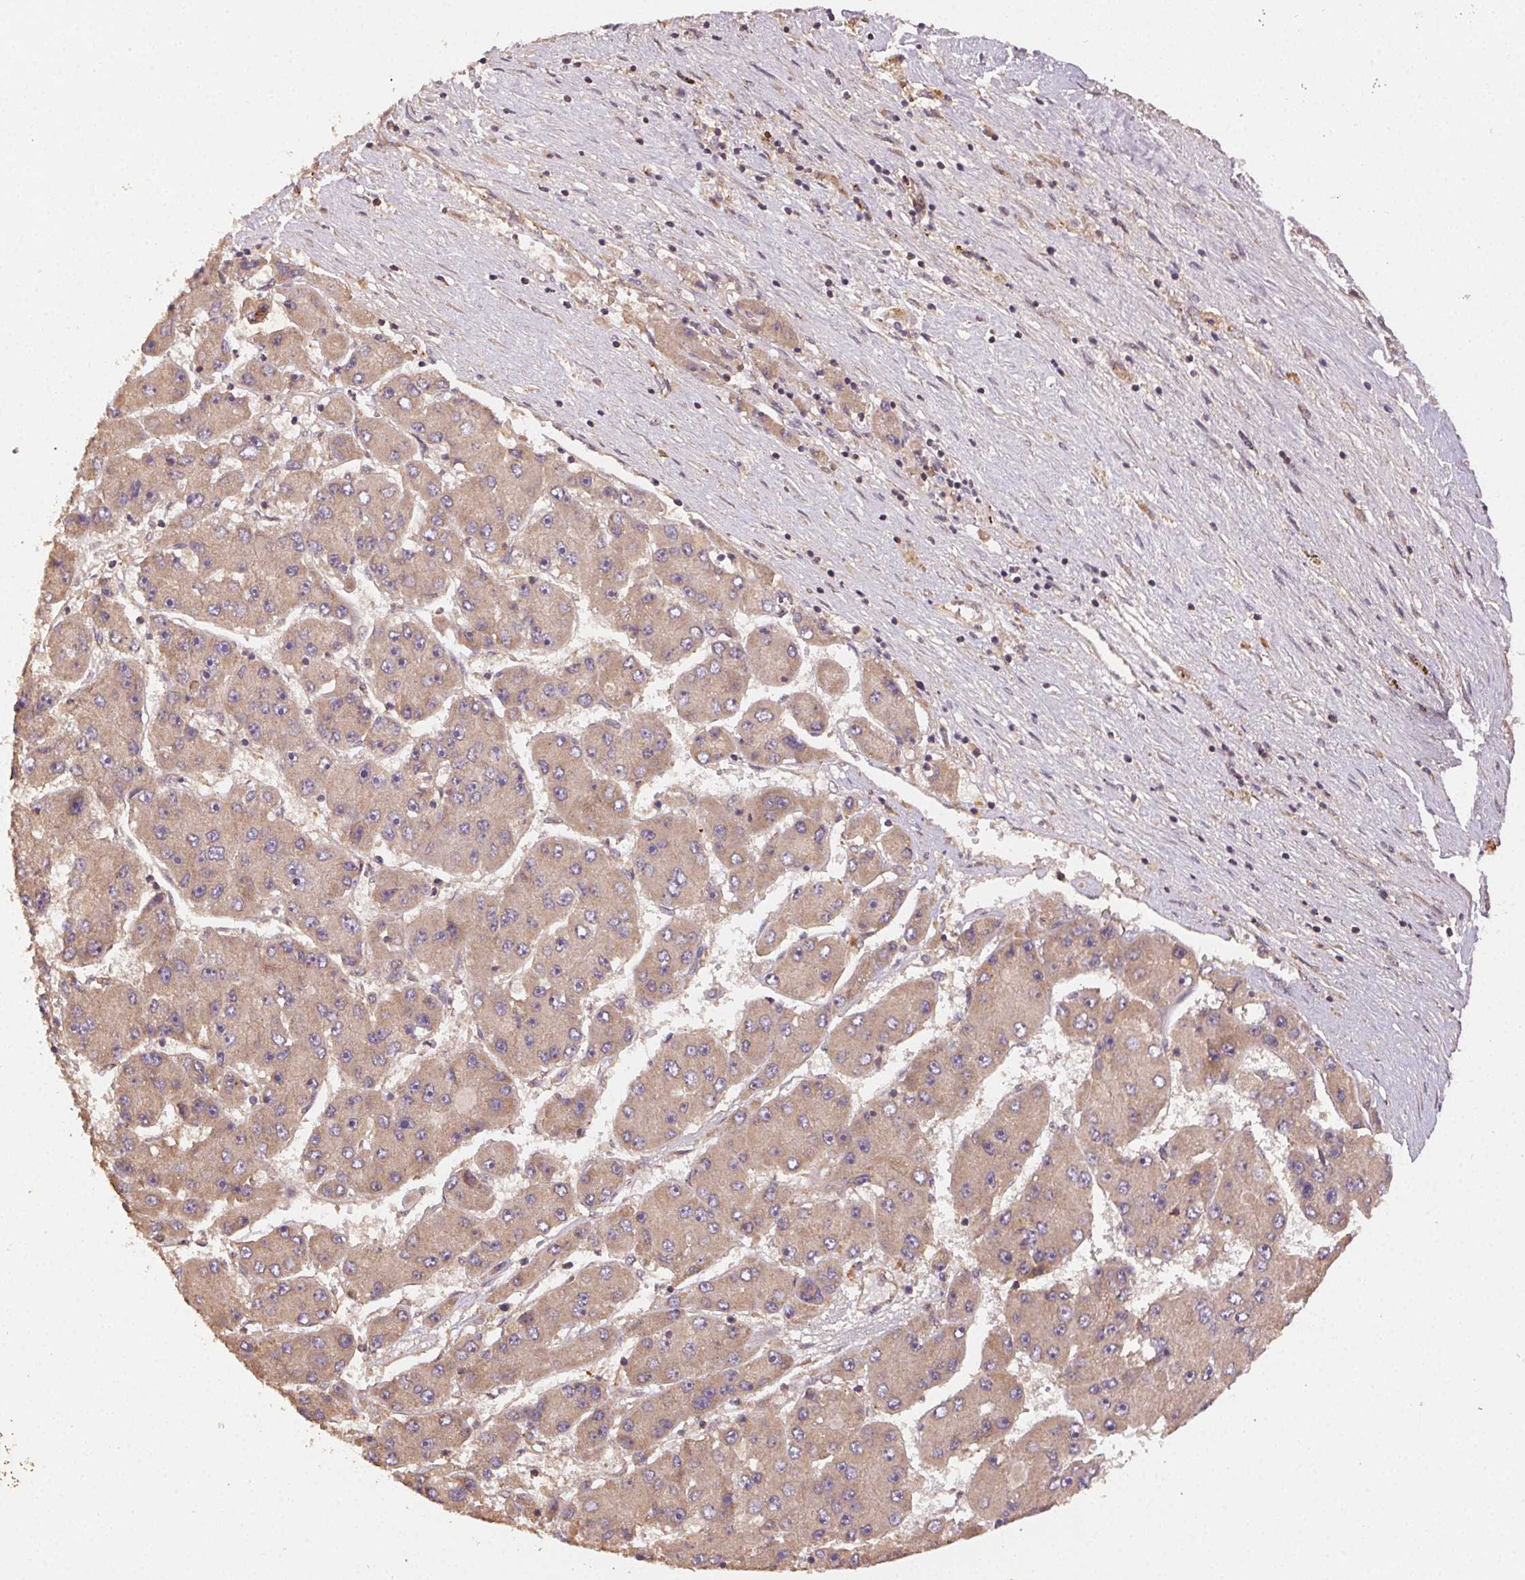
{"staining": {"intensity": "weak", "quantity": ">75%", "location": "cytoplasmic/membranous"}, "tissue": "liver cancer", "cell_type": "Tumor cells", "image_type": "cancer", "snomed": [{"axis": "morphology", "description": "Carcinoma, Hepatocellular, NOS"}, {"axis": "topography", "description": "Liver"}], "caption": "This is a photomicrograph of IHC staining of liver cancer (hepatocellular carcinoma), which shows weak positivity in the cytoplasmic/membranous of tumor cells.", "gene": "RALA", "patient": {"sex": "female", "age": 61}}